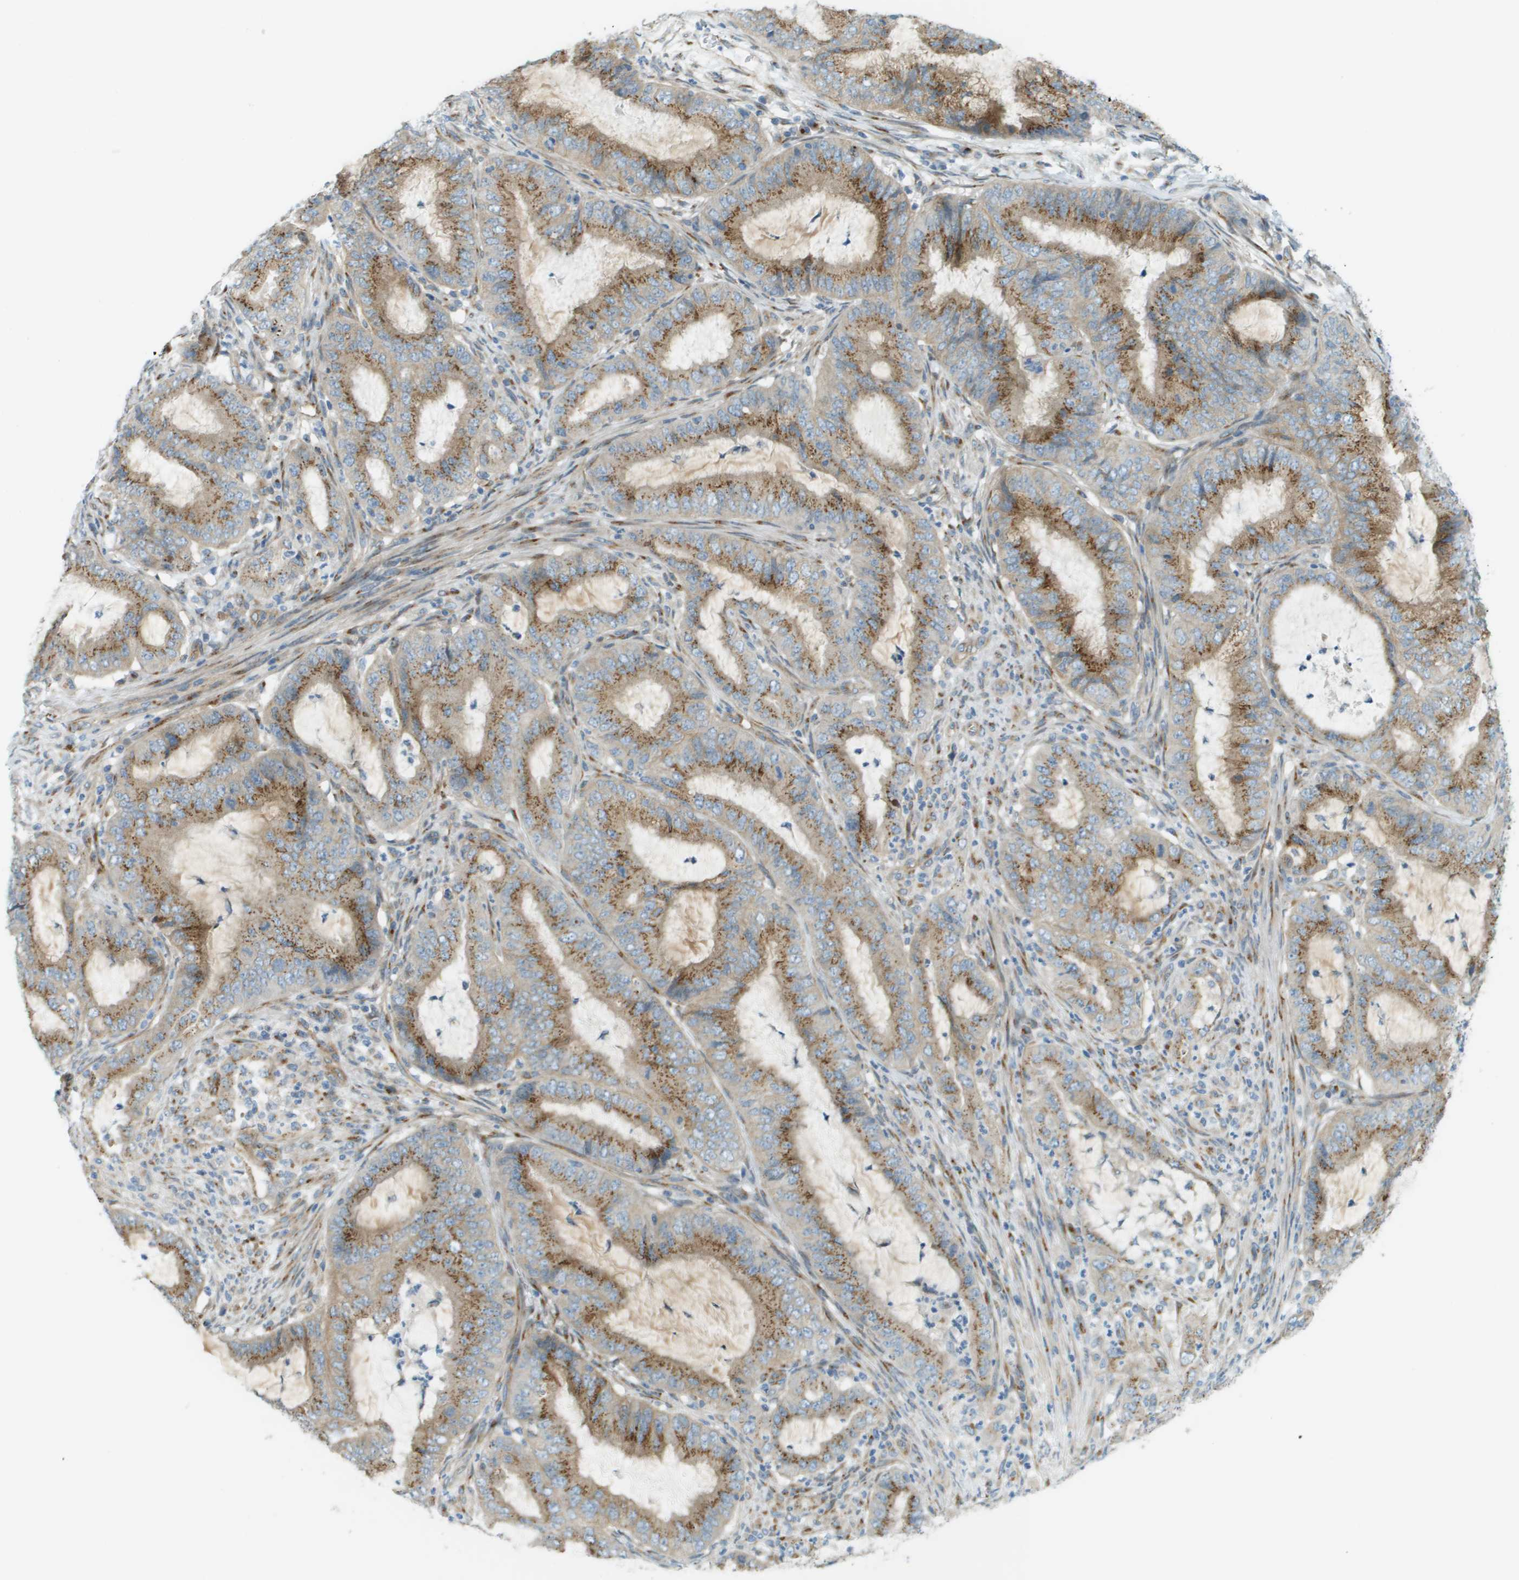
{"staining": {"intensity": "moderate", "quantity": ">75%", "location": "cytoplasmic/membranous"}, "tissue": "endometrial cancer", "cell_type": "Tumor cells", "image_type": "cancer", "snomed": [{"axis": "morphology", "description": "Adenocarcinoma, NOS"}, {"axis": "topography", "description": "Endometrium"}], "caption": "IHC (DAB (3,3'-diaminobenzidine)) staining of human endometrial cancer reveals moderate cytoplasmic/membranous protein positivity in approximately >75% of tumor cells.", "gene": "ACBD3", "patient": {"sex": "female", "age": 70}}